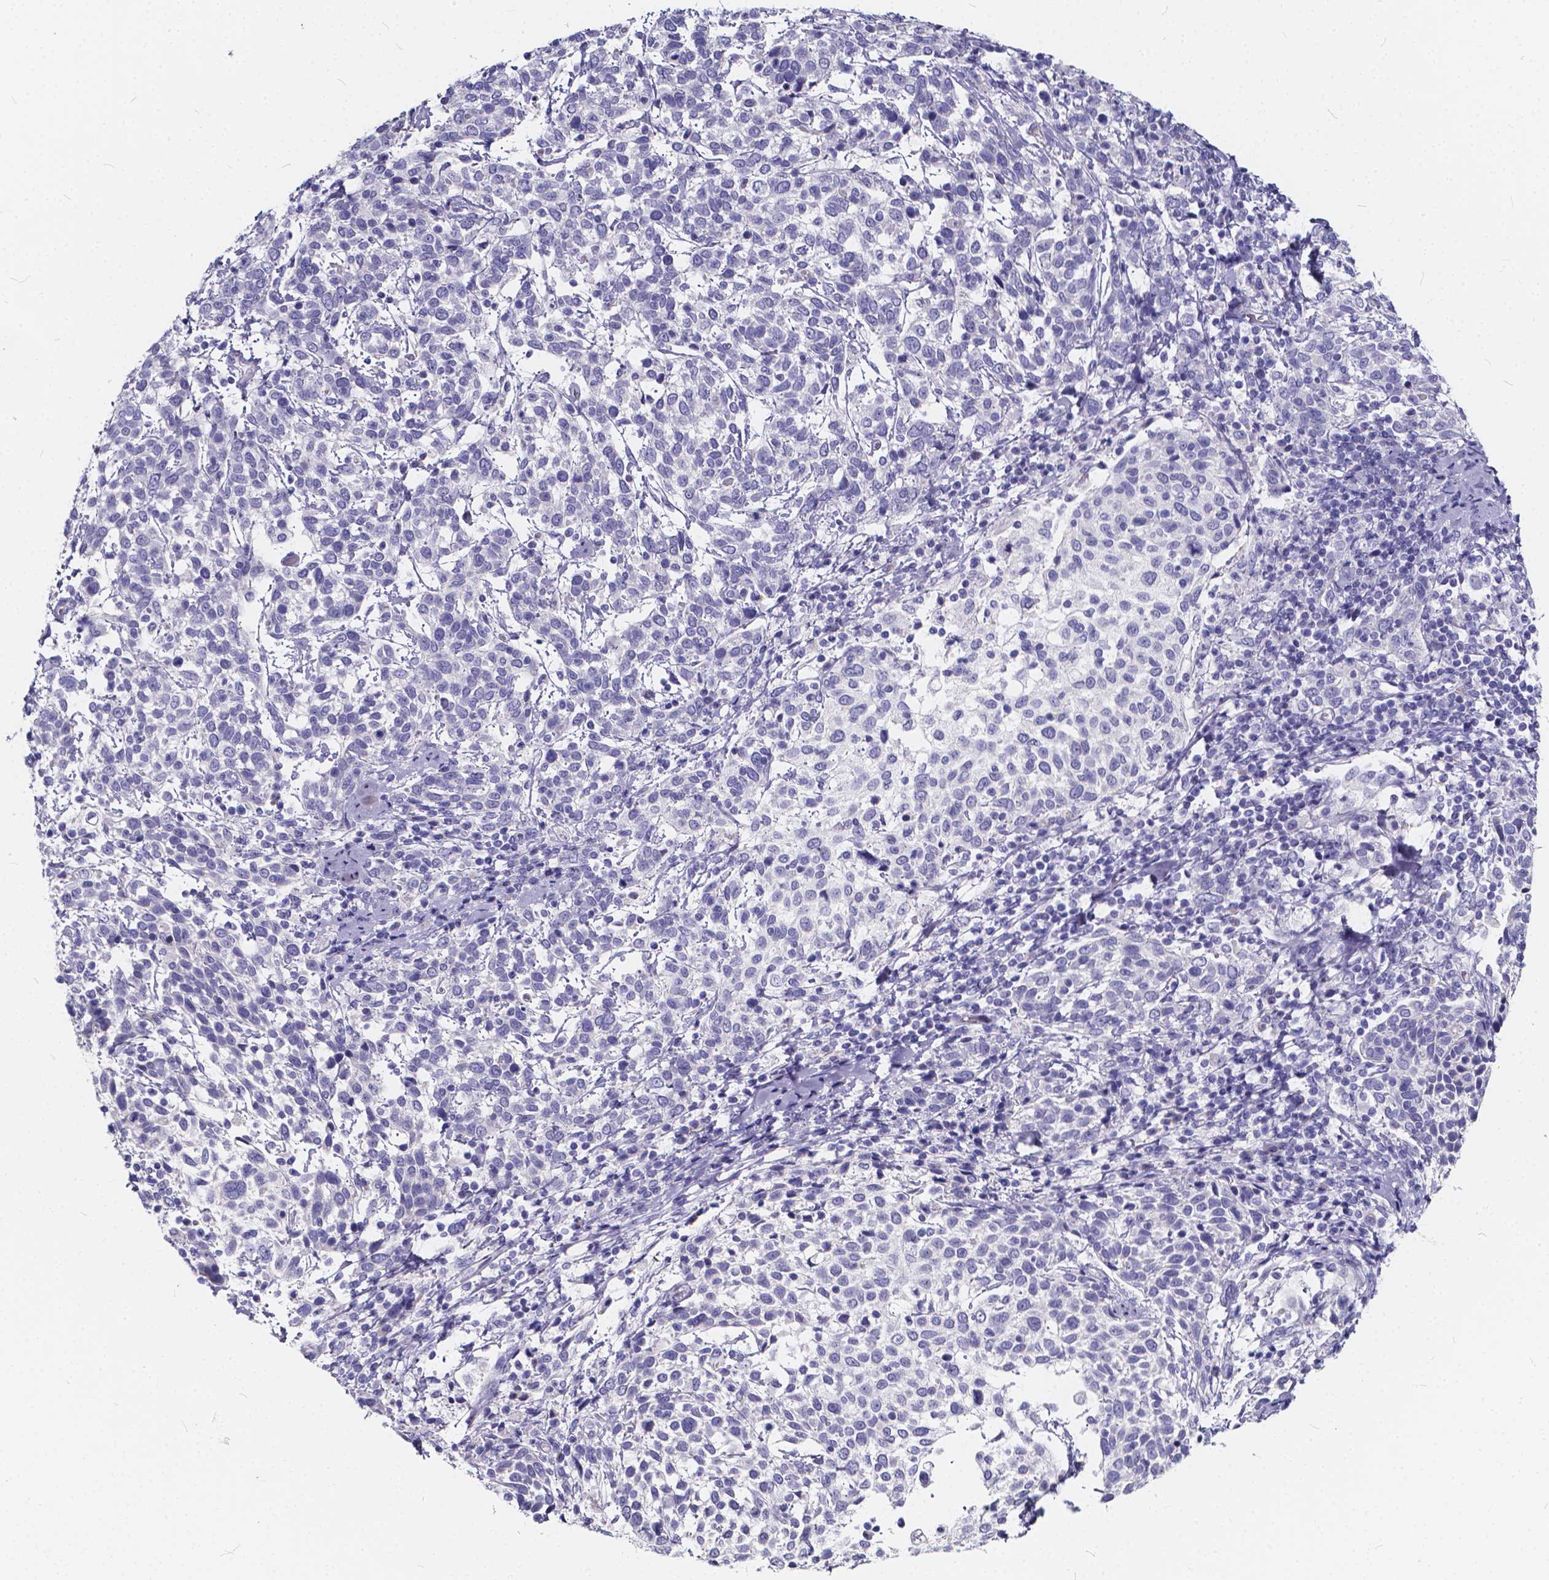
{"staining": {"intensity": "negative", "quantity": "none", "location": "none"}, "tissue": "cervical cancer", "cell_type": "Tumor cells", "image_type": "cancer", "snomed": [{"axis": "morphology", "description": "Squamous cell carcinoma, NOS"}, {"axis": "topography", "description": "Cervix"}], "caption": "Tumor cells show no significant protein expression in squamous cell carcinoma (cervical).", "gene": "SPEF2", "patient": {"sex": "female", "age": 61}}